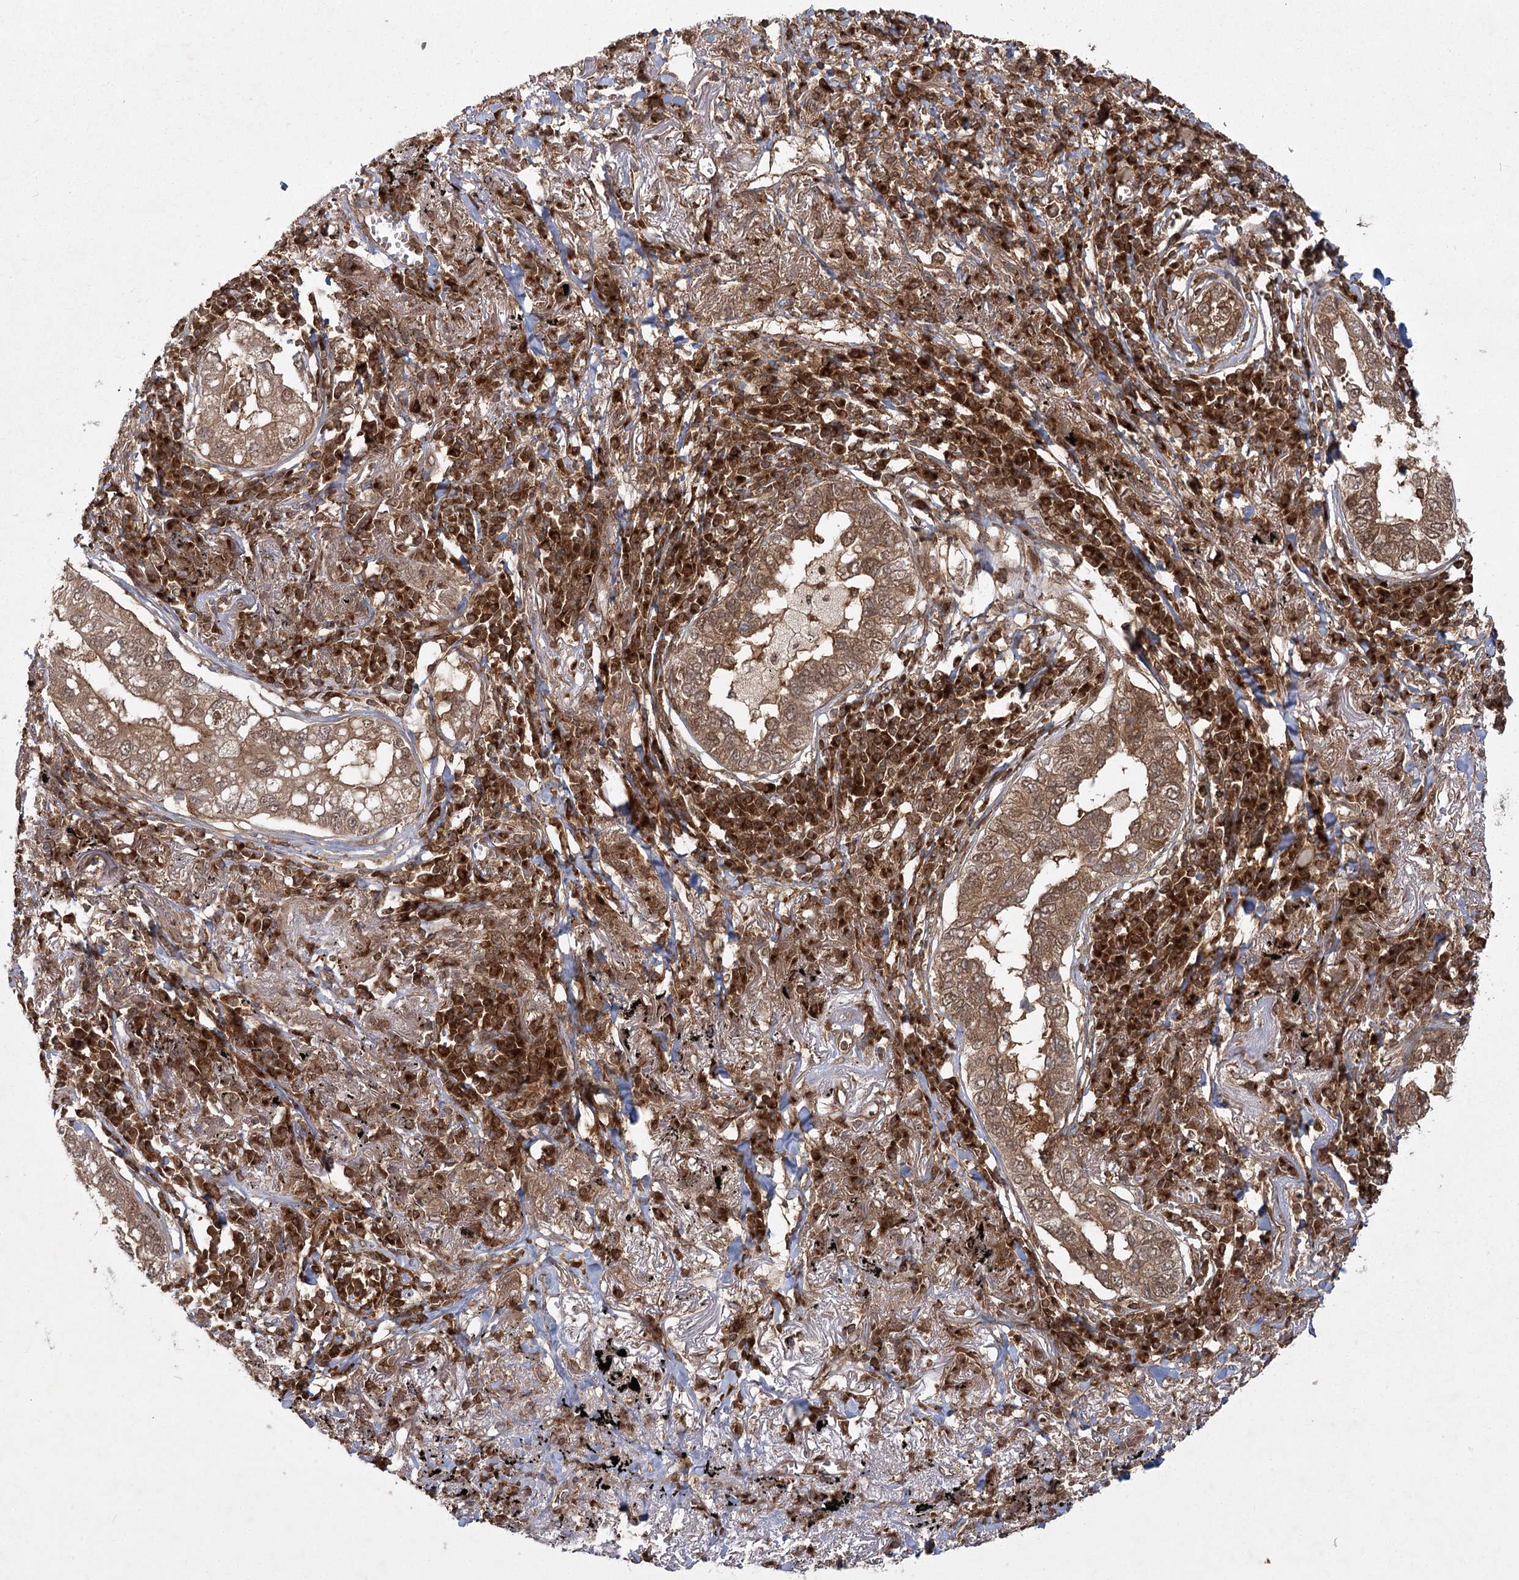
{"staining": {"intensity": "moderate", "quantity": ">75%", "location": "cytoplasmic/membranous"}, "tissue": "lung cancer", "cell_type": "Tumor cells", "image_type": "cancer", "snomed": [{"axis": "morphology", "description": "Adenocarcinoma, NOS"}, {"axis": "topography", "description": "Lung"}], "caption": "Human lung cancer (adenocarcinoma) stained with a brown dye reveals moderate cytoplasmic/membranous positive expression in approximately >75% of tumor cells.", "gene": "MDFIC", "patient": {"sex": "male", "age": 65}}